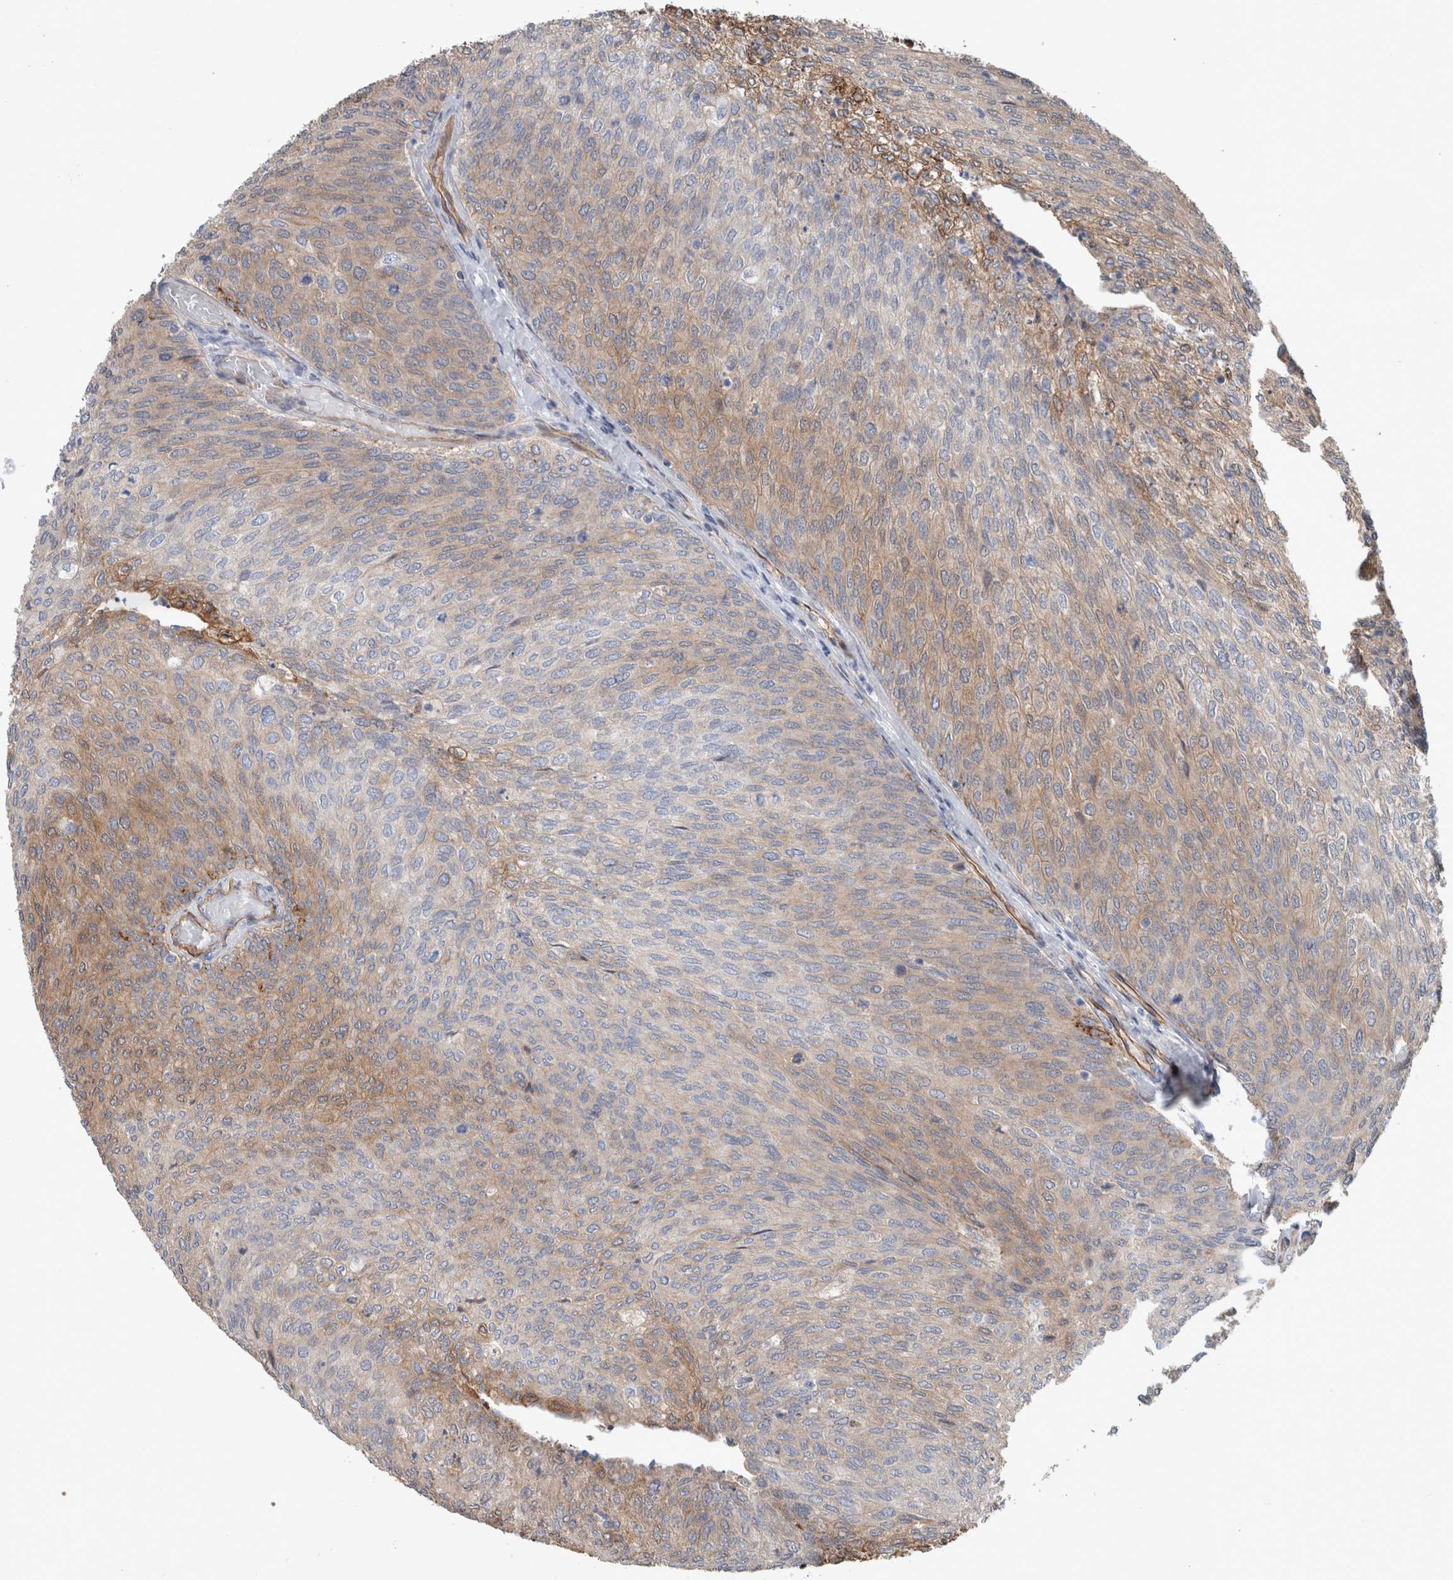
{"staining": {"intensity": "weak", "quantity": "25%-75%", "location": "cytoplasmic/membranous"}, "tissue": "urothelial cancer", "cell_type": "Tumor cells", "image_type": "cancer", "snomed": [{"axis": "morphology", "description": "Urothelial carcinoma, Low grade"}, {"axis": "topography", "description": "Urinary bladder"}], "caption": "The photomicrograph demonstrates immunohistochemical staining of urothelial carcinoma (low-grade). There is weak cytoplasmic/membranous positivity is appreciated in approximately 25%-75% of tumor cells.", "gene": "BCAM", "patient": {"sex": "female", "age": 79}}